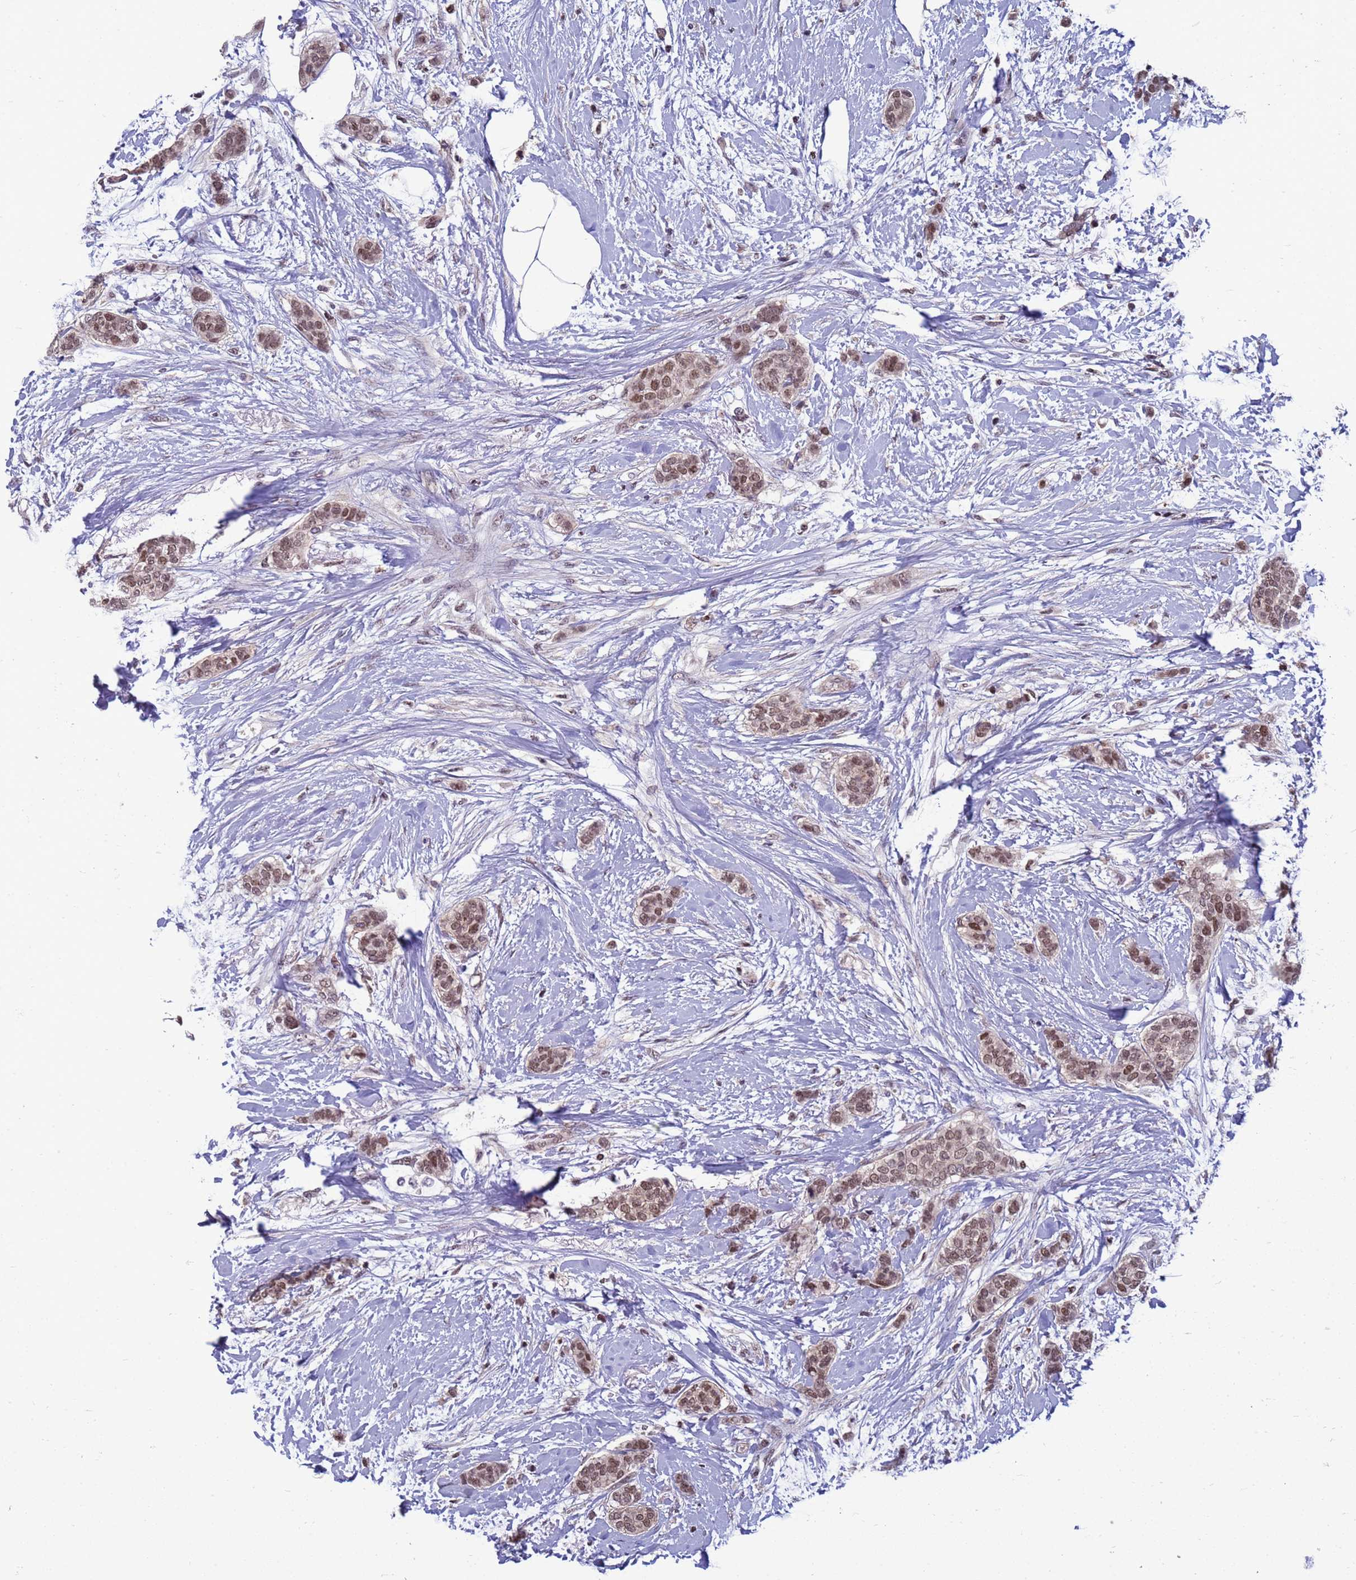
{"staining": {"intensity": "moderate", "quantity": ">75%", "location": "nuclear"}, "tissue": "breast cancer", "cell_type": "Tumor cells", "image_type": "cancer", "snomed": [{"axis": "morphology", "description": "Duct carcinoma"}, {"axis": "topography", "description": "Breast"}], "caption": "Breast intraductal carcinoma tissue exhibits moderate nuclear positivity in approximately >75% of tumor cells", "gene": "NSL1", "patient": {"sex": "female", "age": 72}}